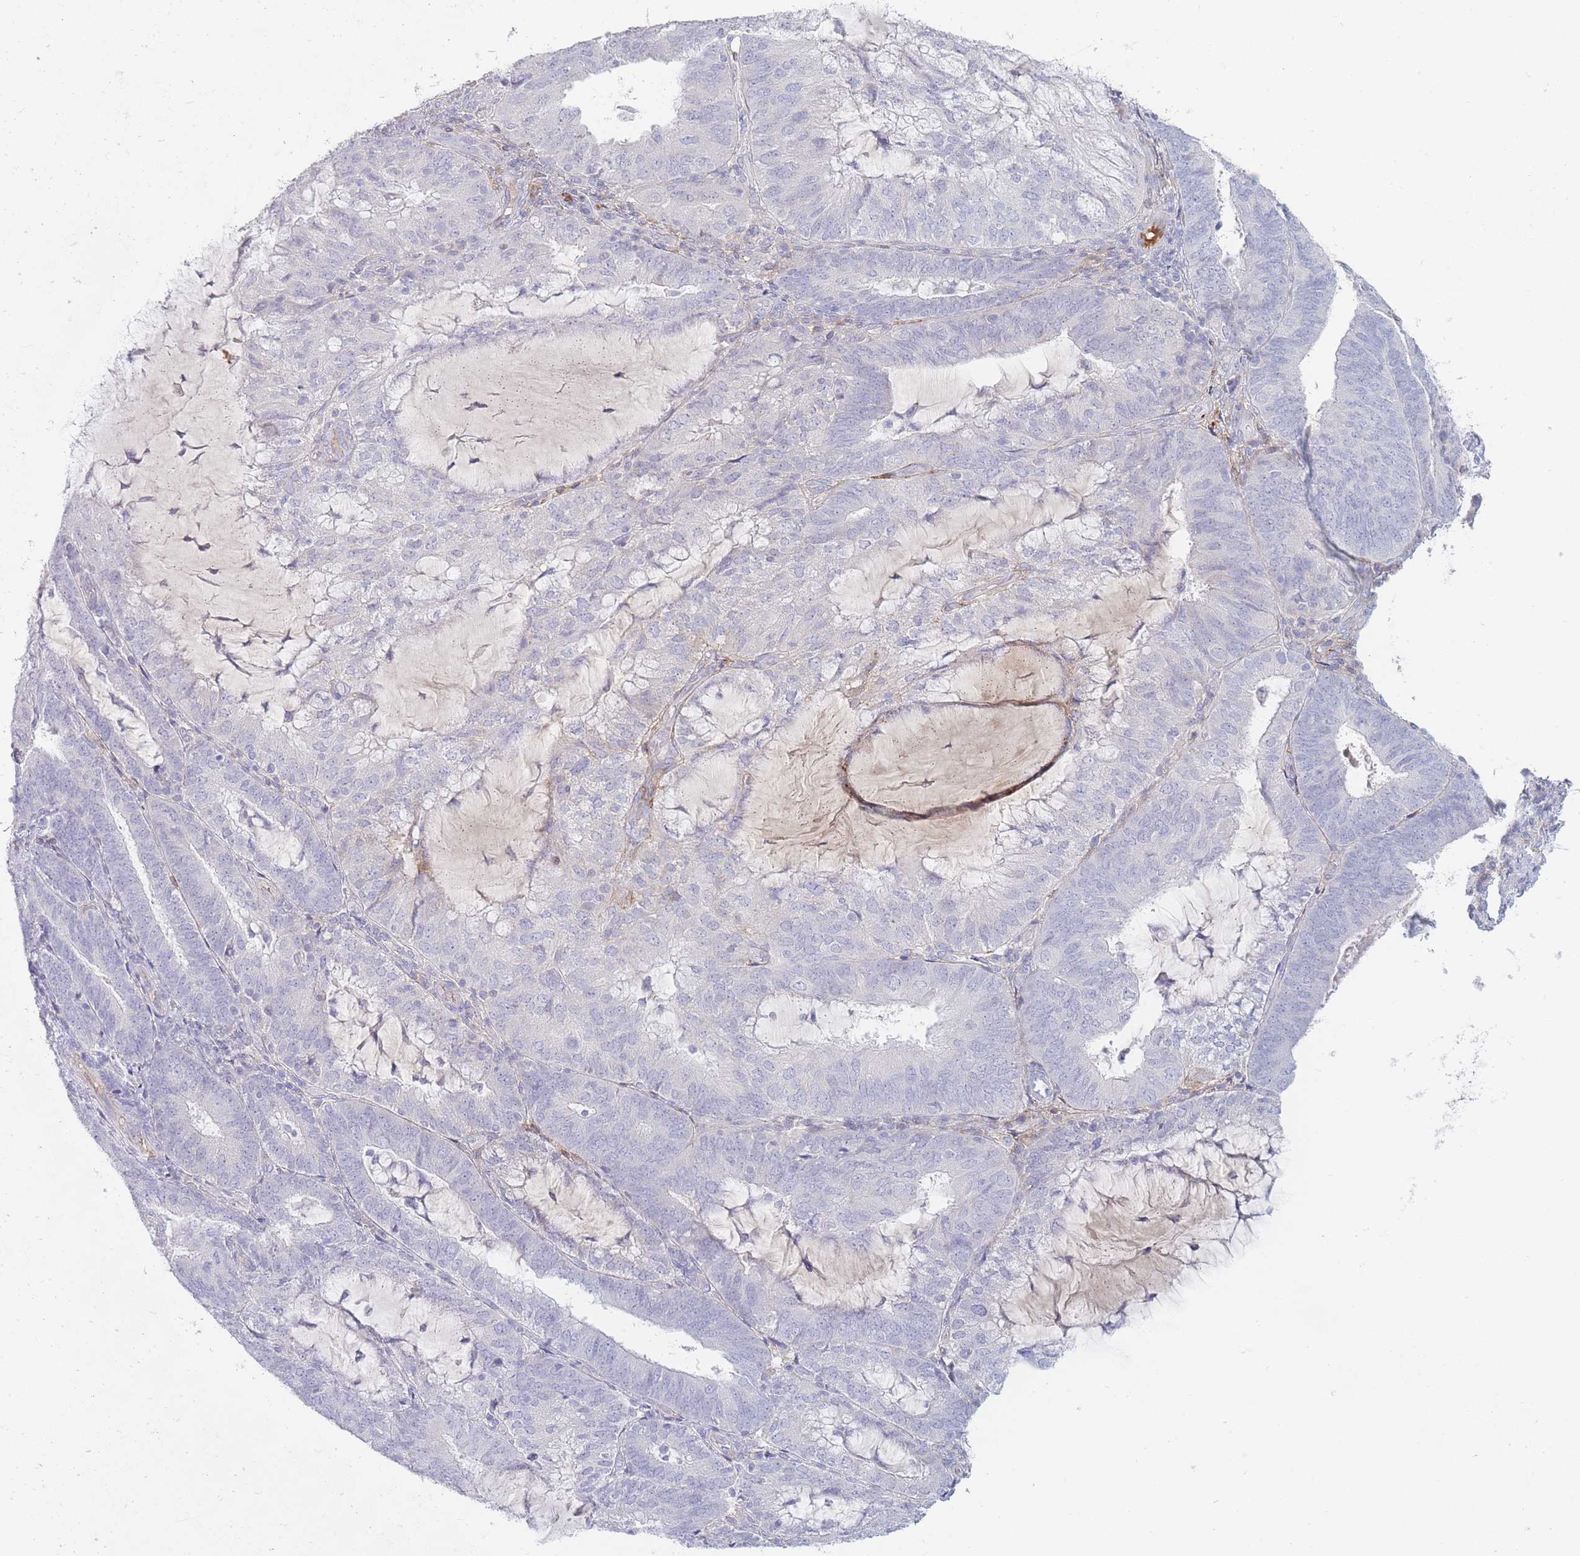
{"staining": {"intensity": "negative", "quantity": "none", "location": "none"}, "tissue": "endometrial cancer", "cell_type": "Tumor cells", "image_type": "cancer", "snomed": [{"axis": "morphology", "description": "Adenocarcinoma, NOS"}, {"axis": "topography", "description": "Endometrium"}], "caption": "The micrograph displays no significant positivity in tumor cells of endometrial adenocarcinoma.", "gene": "PRG4", "patient": {"sex": "female", "age": 81}}